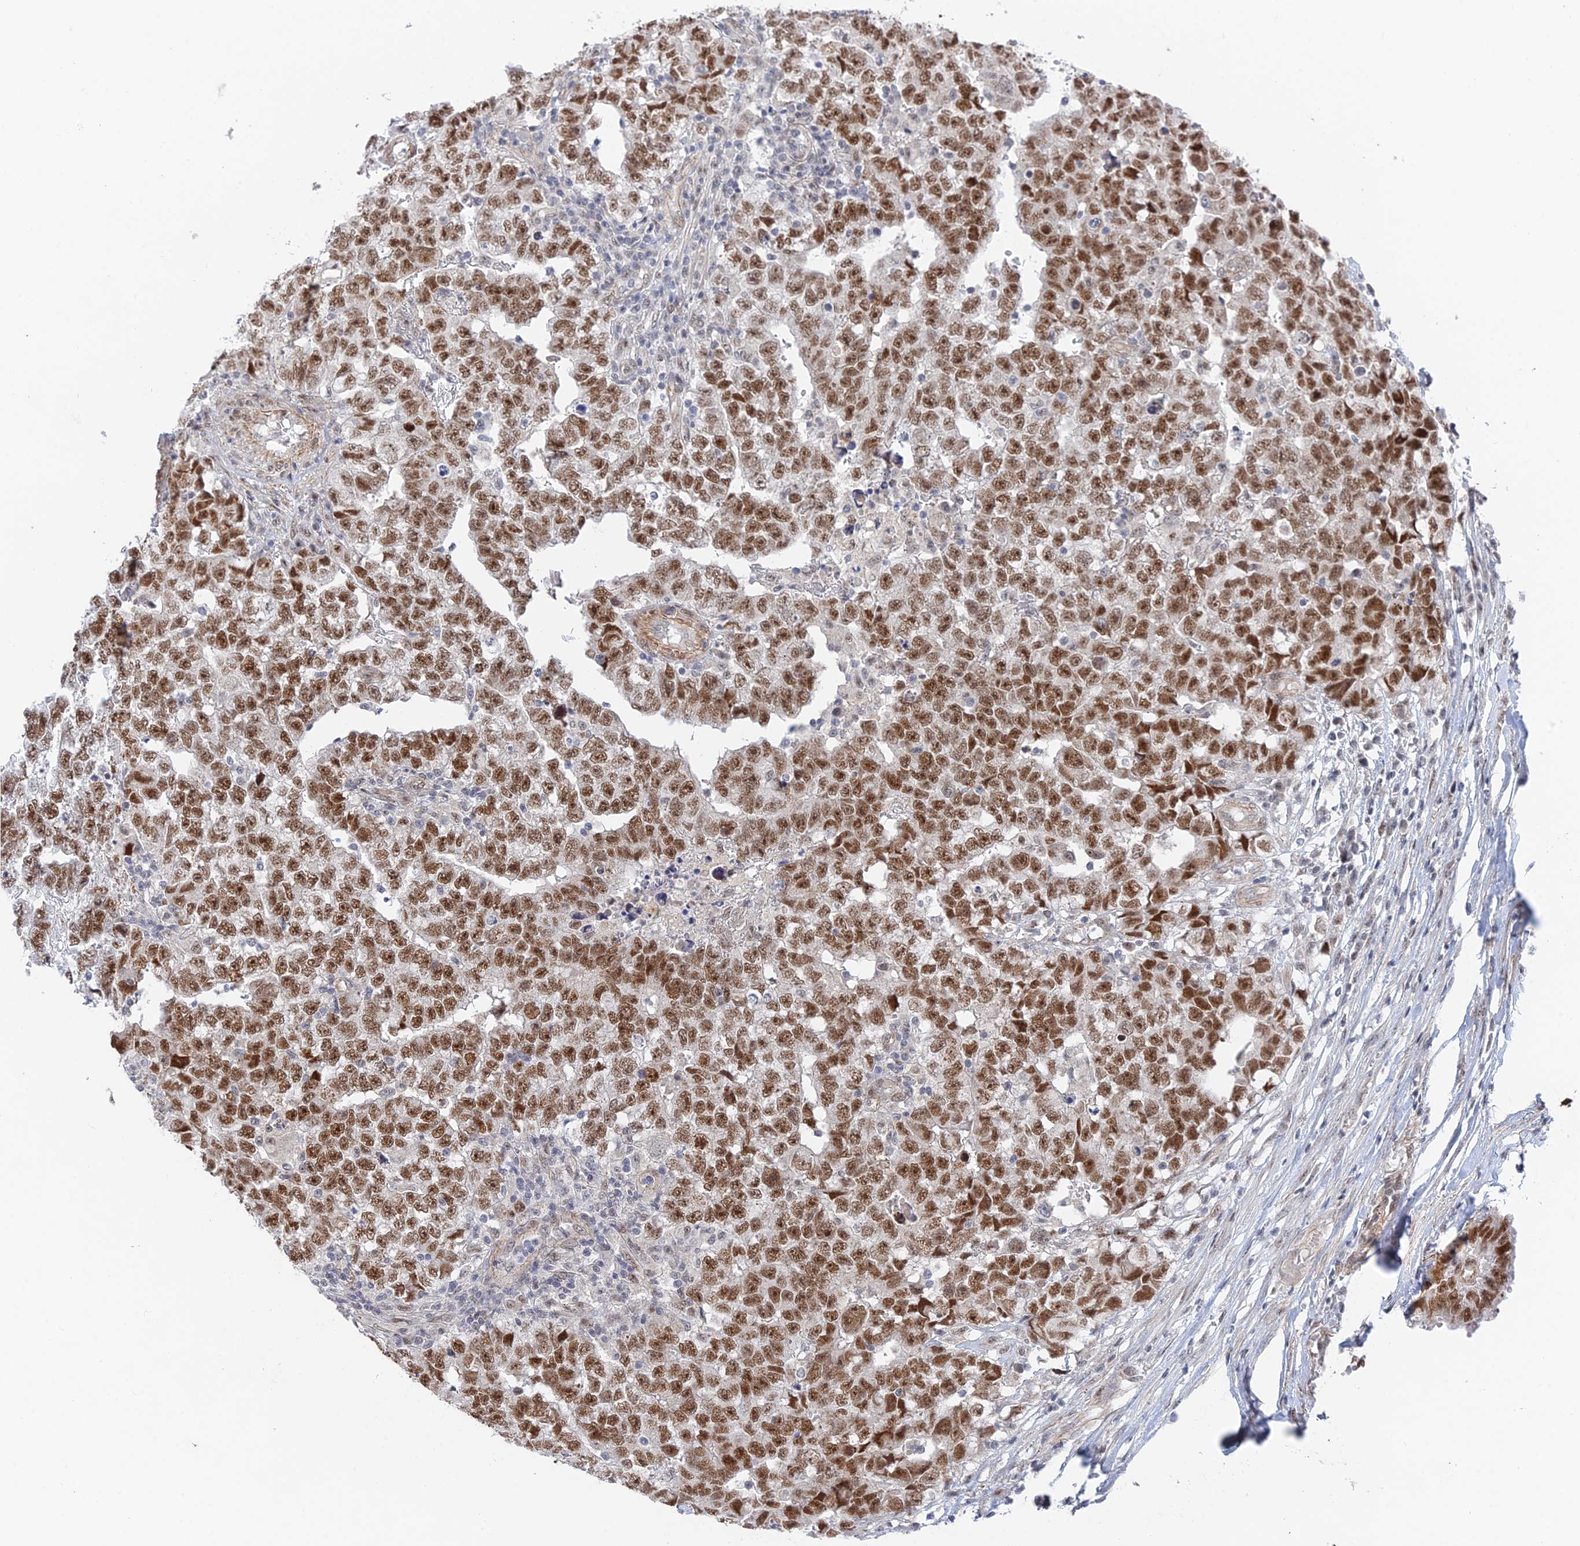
{"staining": {"intensity": "moderate", "quantity": ">75%", "location": "nuclear"}, "tissue": "testis cancer", "cell_type": "Tumor cells", "image_type": "cancer", "snomed": [{"axis": "morphology", "description": "Carcinoma, Embryonal, NOS"}, {"axis": "topography", "description": "Testis"}], "caption": "Protein expression analysis of testis embryonal carcinoma demonstrates moderate nuclear staining in approximately >75% of tumor cells. Nuclei are stained in blue.", "gene": "CFAP92", "patient": {"sex": "male", "age": 25}}